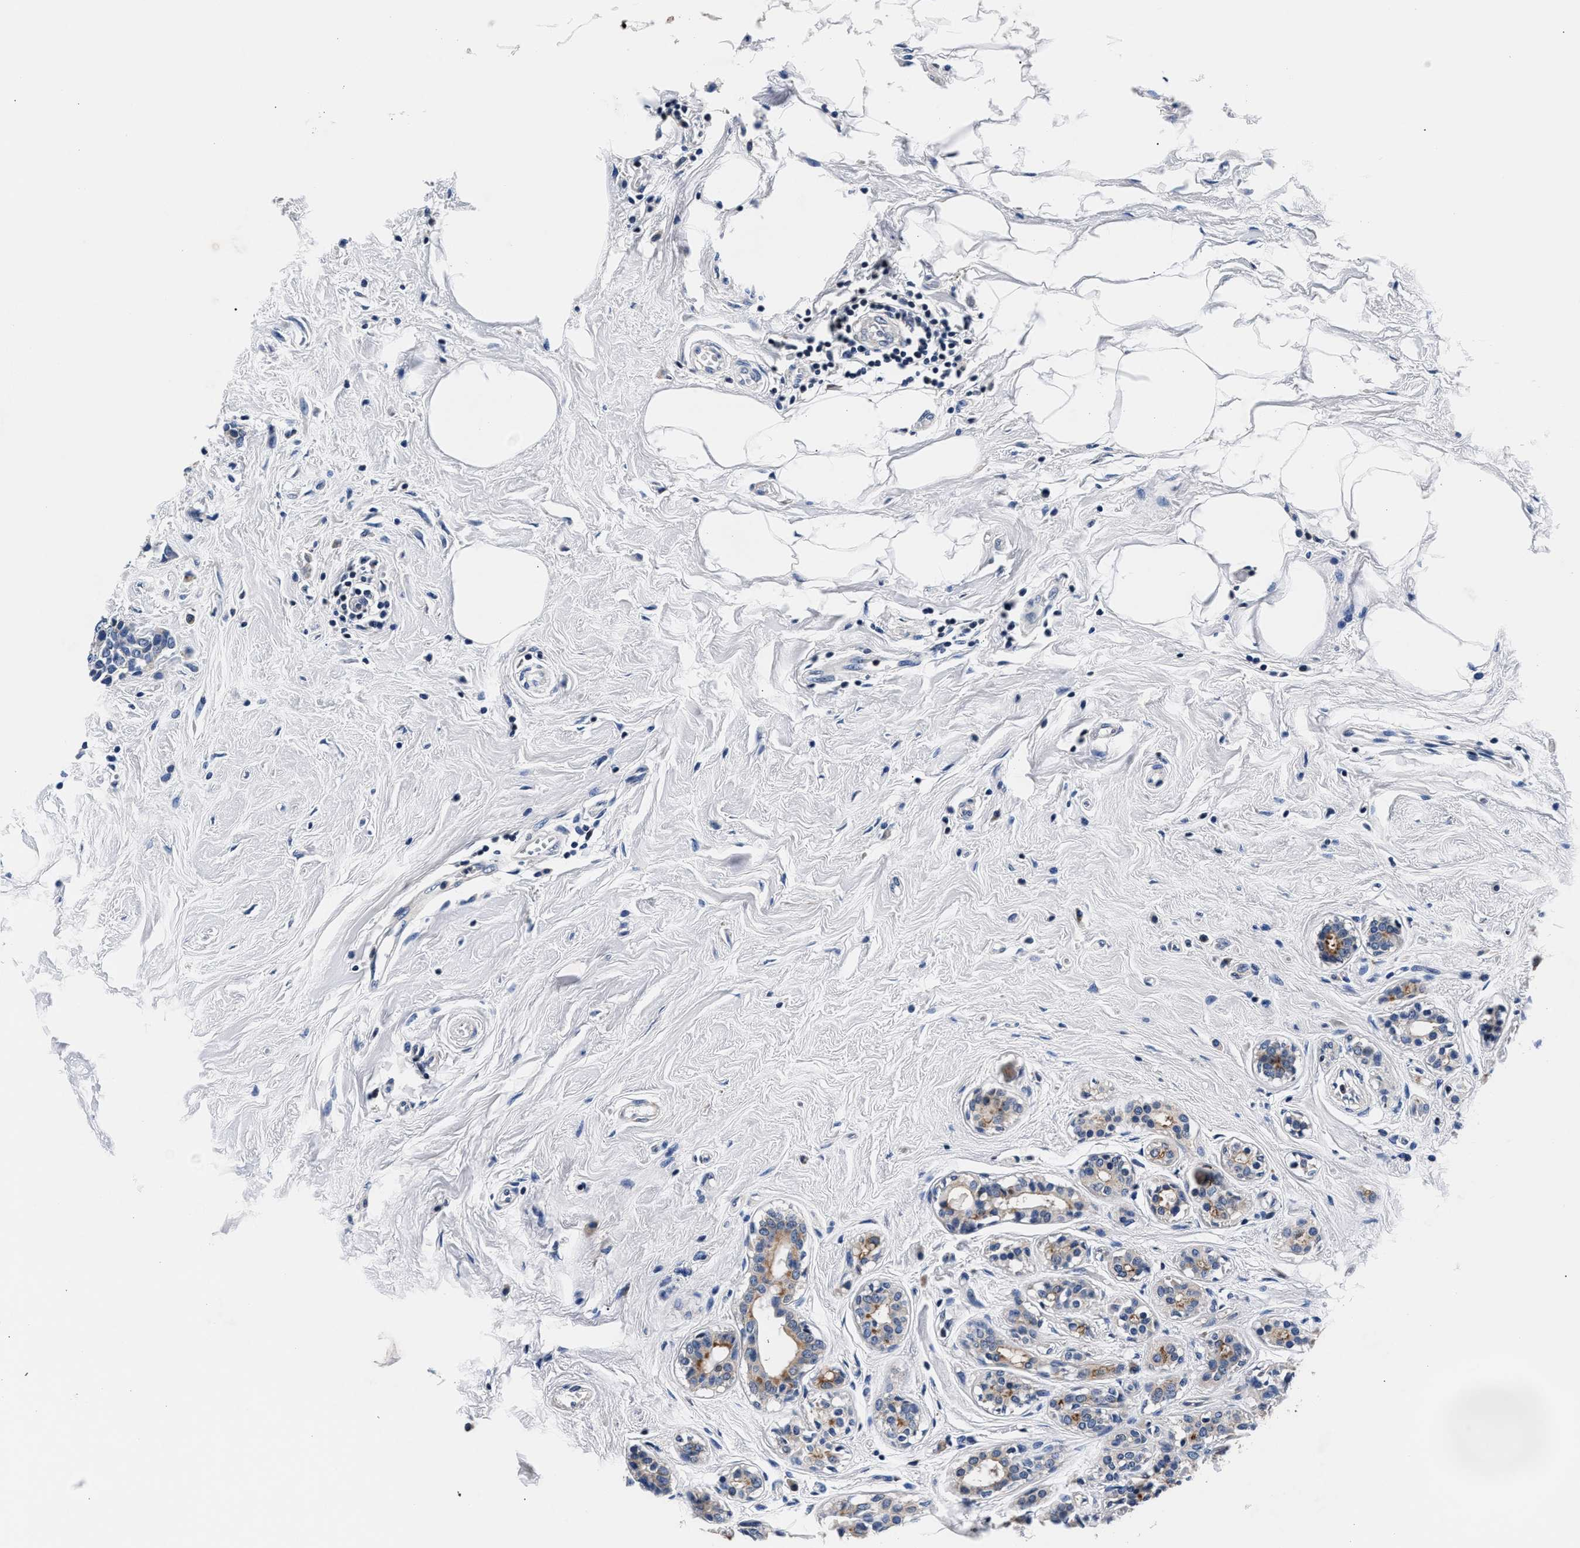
{"staining": {"intensity": "moderate", "quantity": "25%-75%", "location": "cytoplasmic/membranous"}, "tissue": "breast cancer", "cell_type": "Tumor cells", "image_type": "cancer", "snomed": [{"axis": "morphology", "description": "Duct carcinoma"}, {"axis": "topography", "description": "Breast"}], "caption": "Tumor cells display medium levels of moderate cytoplasmic/membranous staining in approximately 25%-75% of cells in human breast cancer.", "gene": "PHF24", "patient": {"sex": "female", "age": 55}}